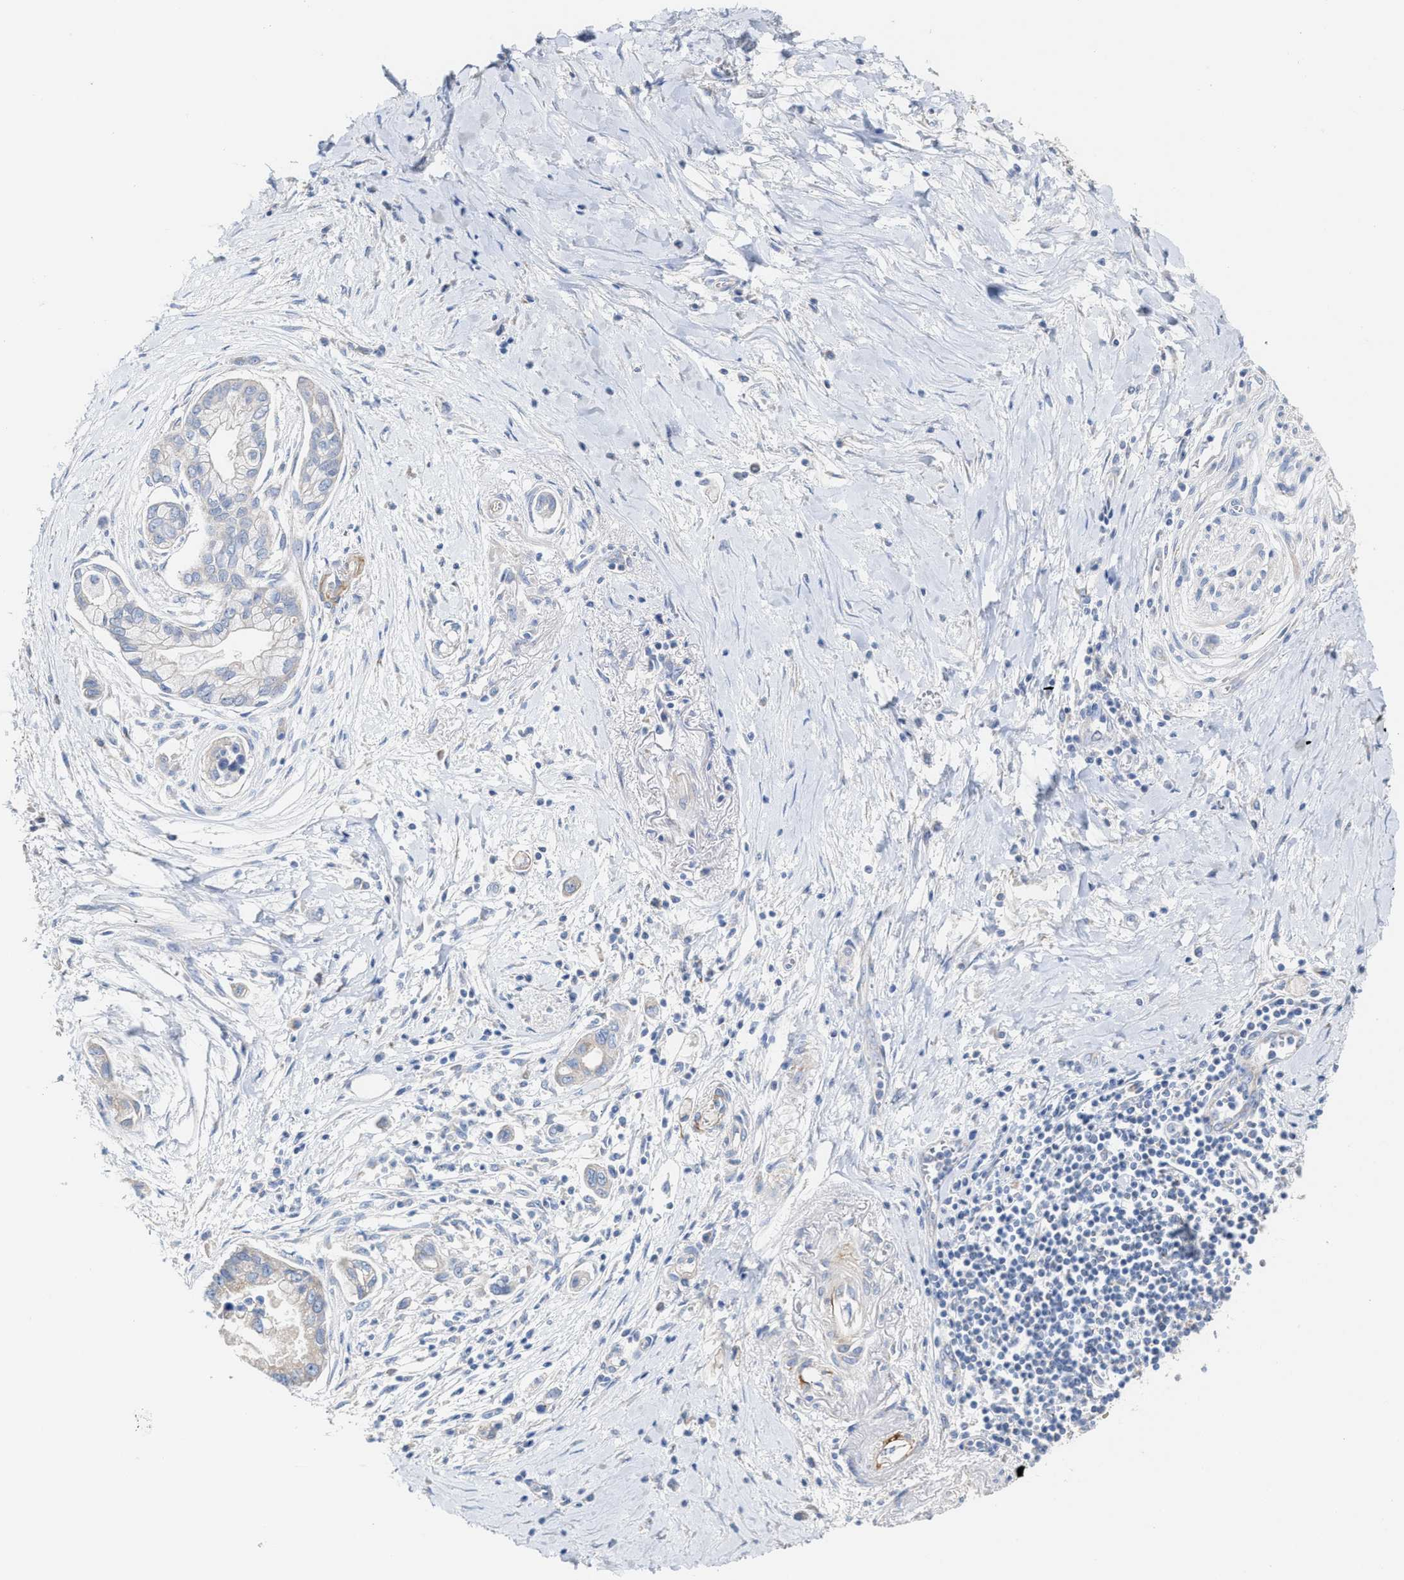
{"staining": {"intensity": "negative", "quantity": "none", "location": "none"}, "tissue": "pancreatic cancer", "cell_type": "Tumor cells", "image_type": "cancer", "snomed": [{"axis": "morphology", "description": "Adenocarcinoma, NOS"}, {"axis": "topography", "description": "Pancreas"}], "caption": "DAB immunohistochemical staining of pancreatic cancer (adenocarcinoma) demonstrates no significant staining in tumor cells.", "gene": "MECR", "patient": {"sex": "male", "age": 59}}